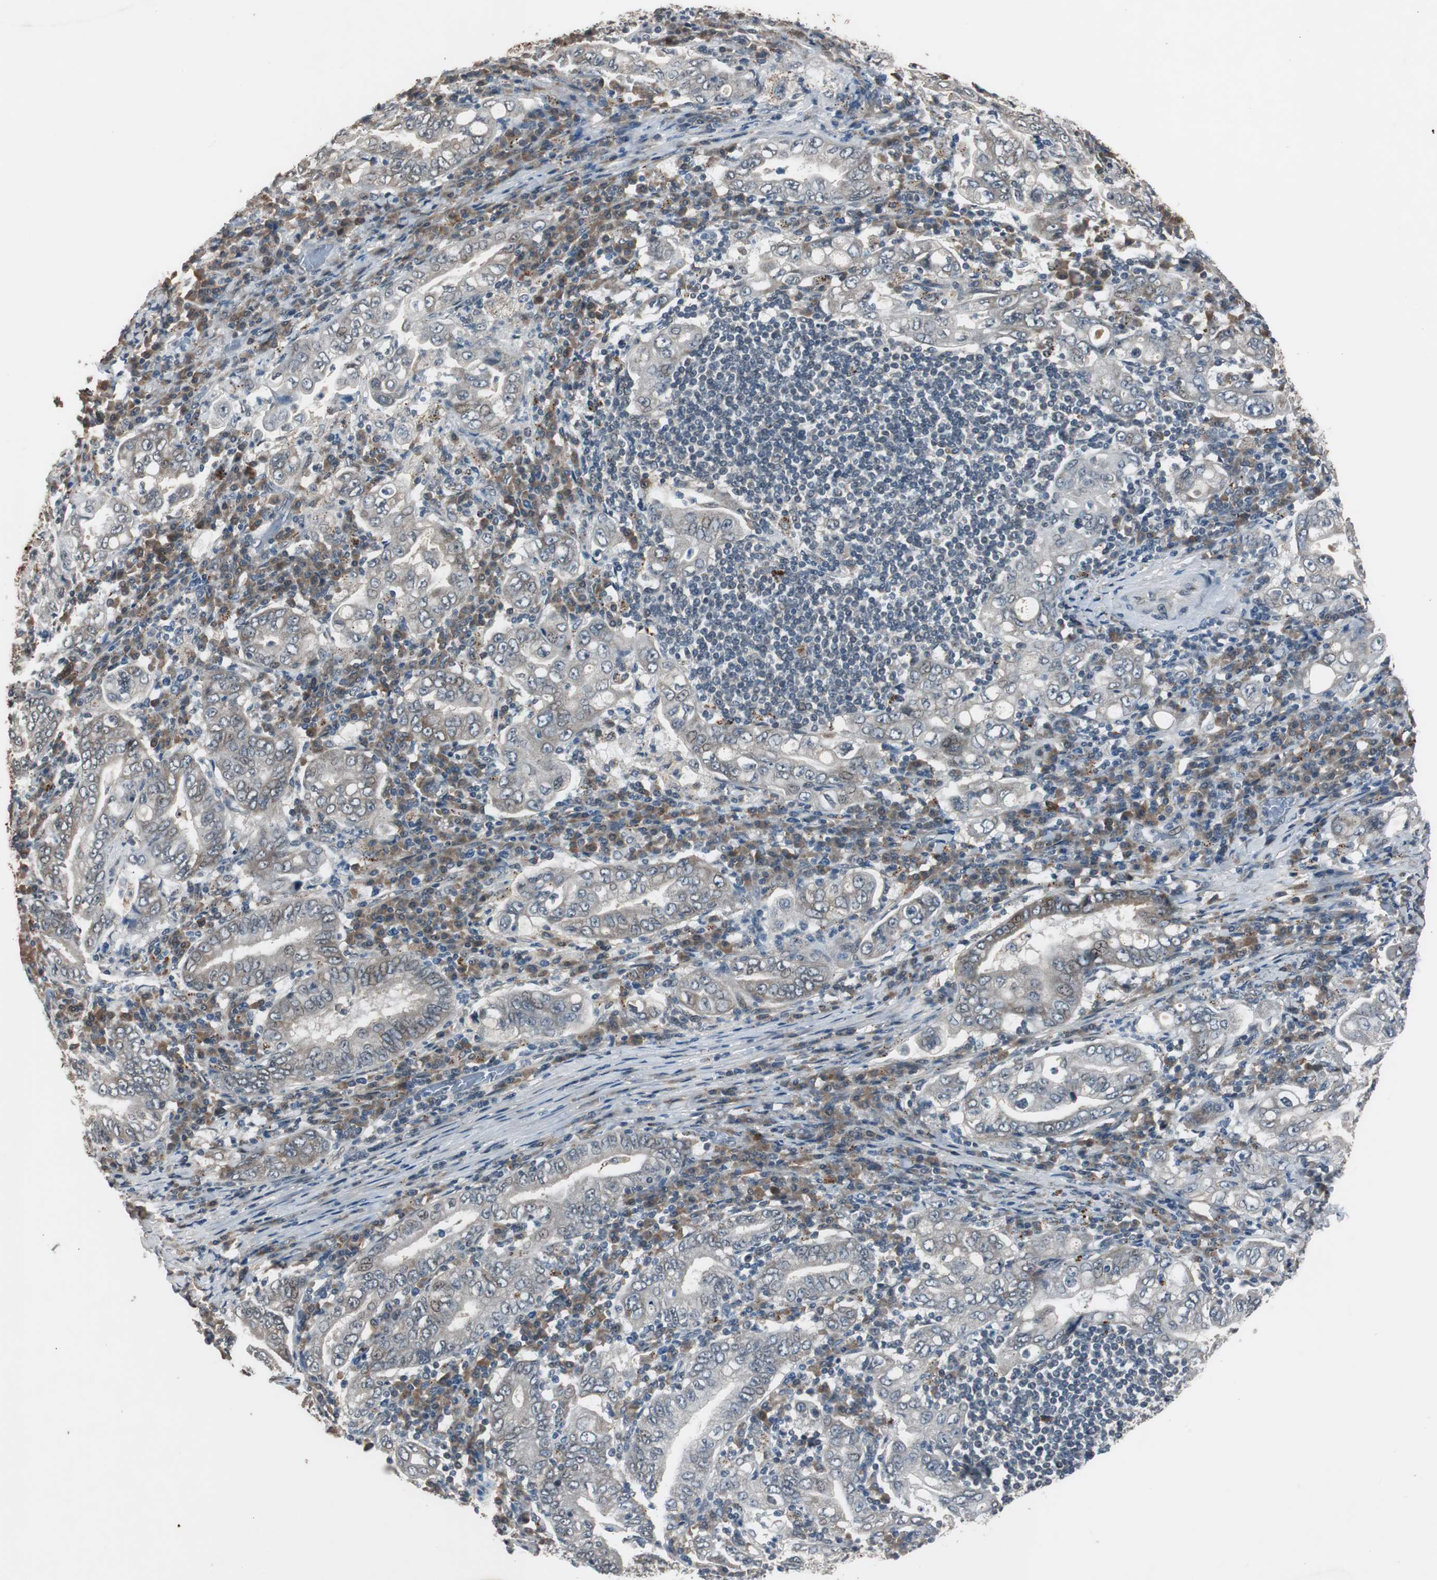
{"staining": {"intensity": "weak", "quantity": "<25%", "location": "cytoplasmic/membranous,nuclear"}, "tissue": "stomach cancer", "cell_type": "Tumor cells", "image_type": "cancer", "snomed": [{"axis": "morphology", "description": "Normal tissue, NOS"}, {"axis": "morphology", "description": "Adenocarcinoma, NOS"}, {"axis": "topography", "description": "Esophagus"}, {"axis": "topography", "description": "Stomach, upper"}, {"axis": "topography", "description": "Peripheral nerve tissue"}], "caption": "DAB immunohistochemical staining of human stomach cancer exhibits no significant expression in tumor cells.", "gene": "BOLA1", "patient": {"sex": "male", "age": 62}}